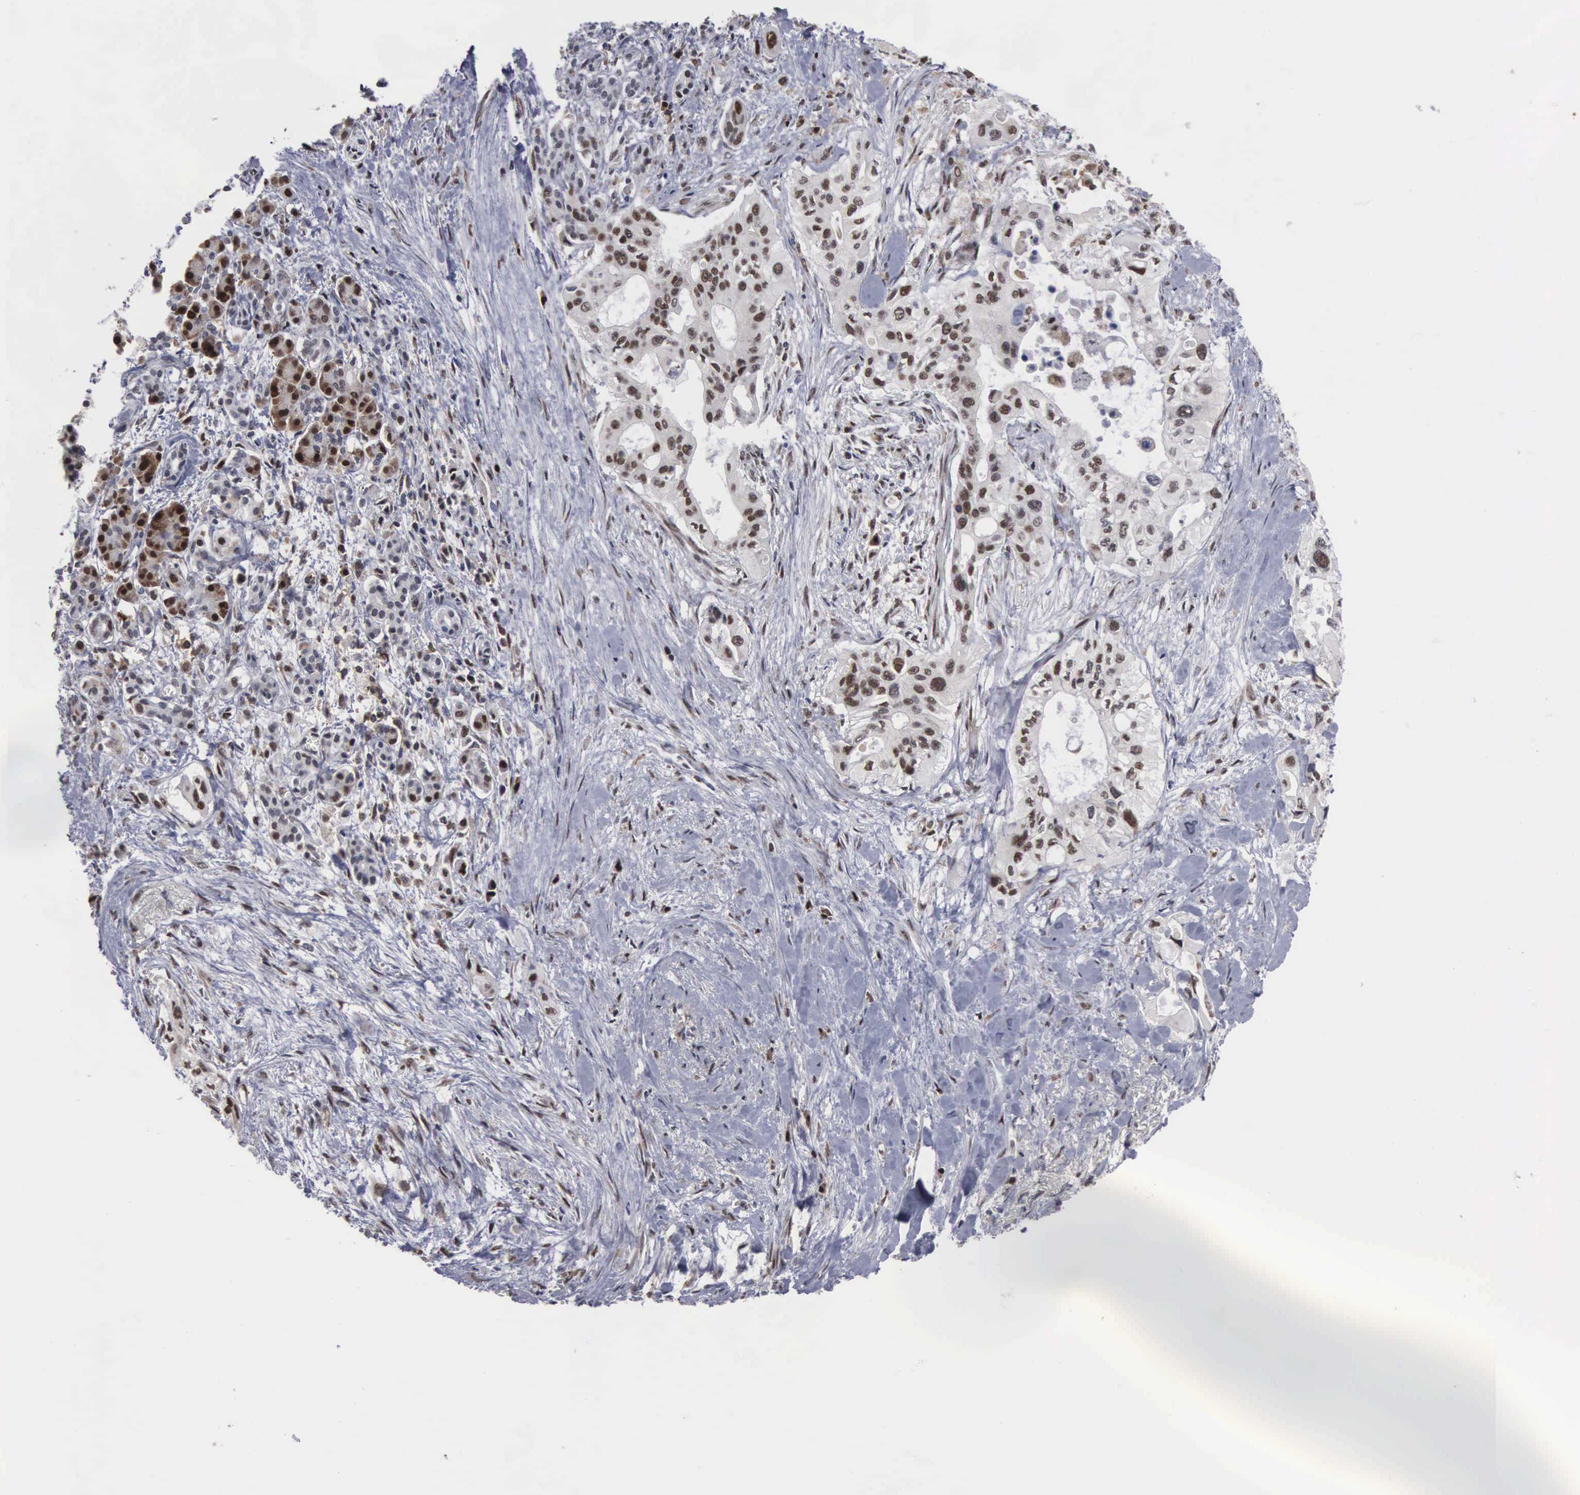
{"staining": {"intensity": "moderate", "quantity": ">75%", "location": "nuclear"}, "tissue": "pancreatic cancer", "cell_type": "Tumor cells", "image_type": "cancer", "snomed": [{"axis": "morphology", "description": "Adenocarcinoma, NOS"}, {"axis": "topography", "description": "Pancreas"}], "caption": "Immunohistochemical staining of adenocarcinoma (pancreatic) displays moderate nuclear protein positivity in approximately >75% of tumor cells.", "gene": "TRMT5", "patient": {"sex": "male", "age": 77}}